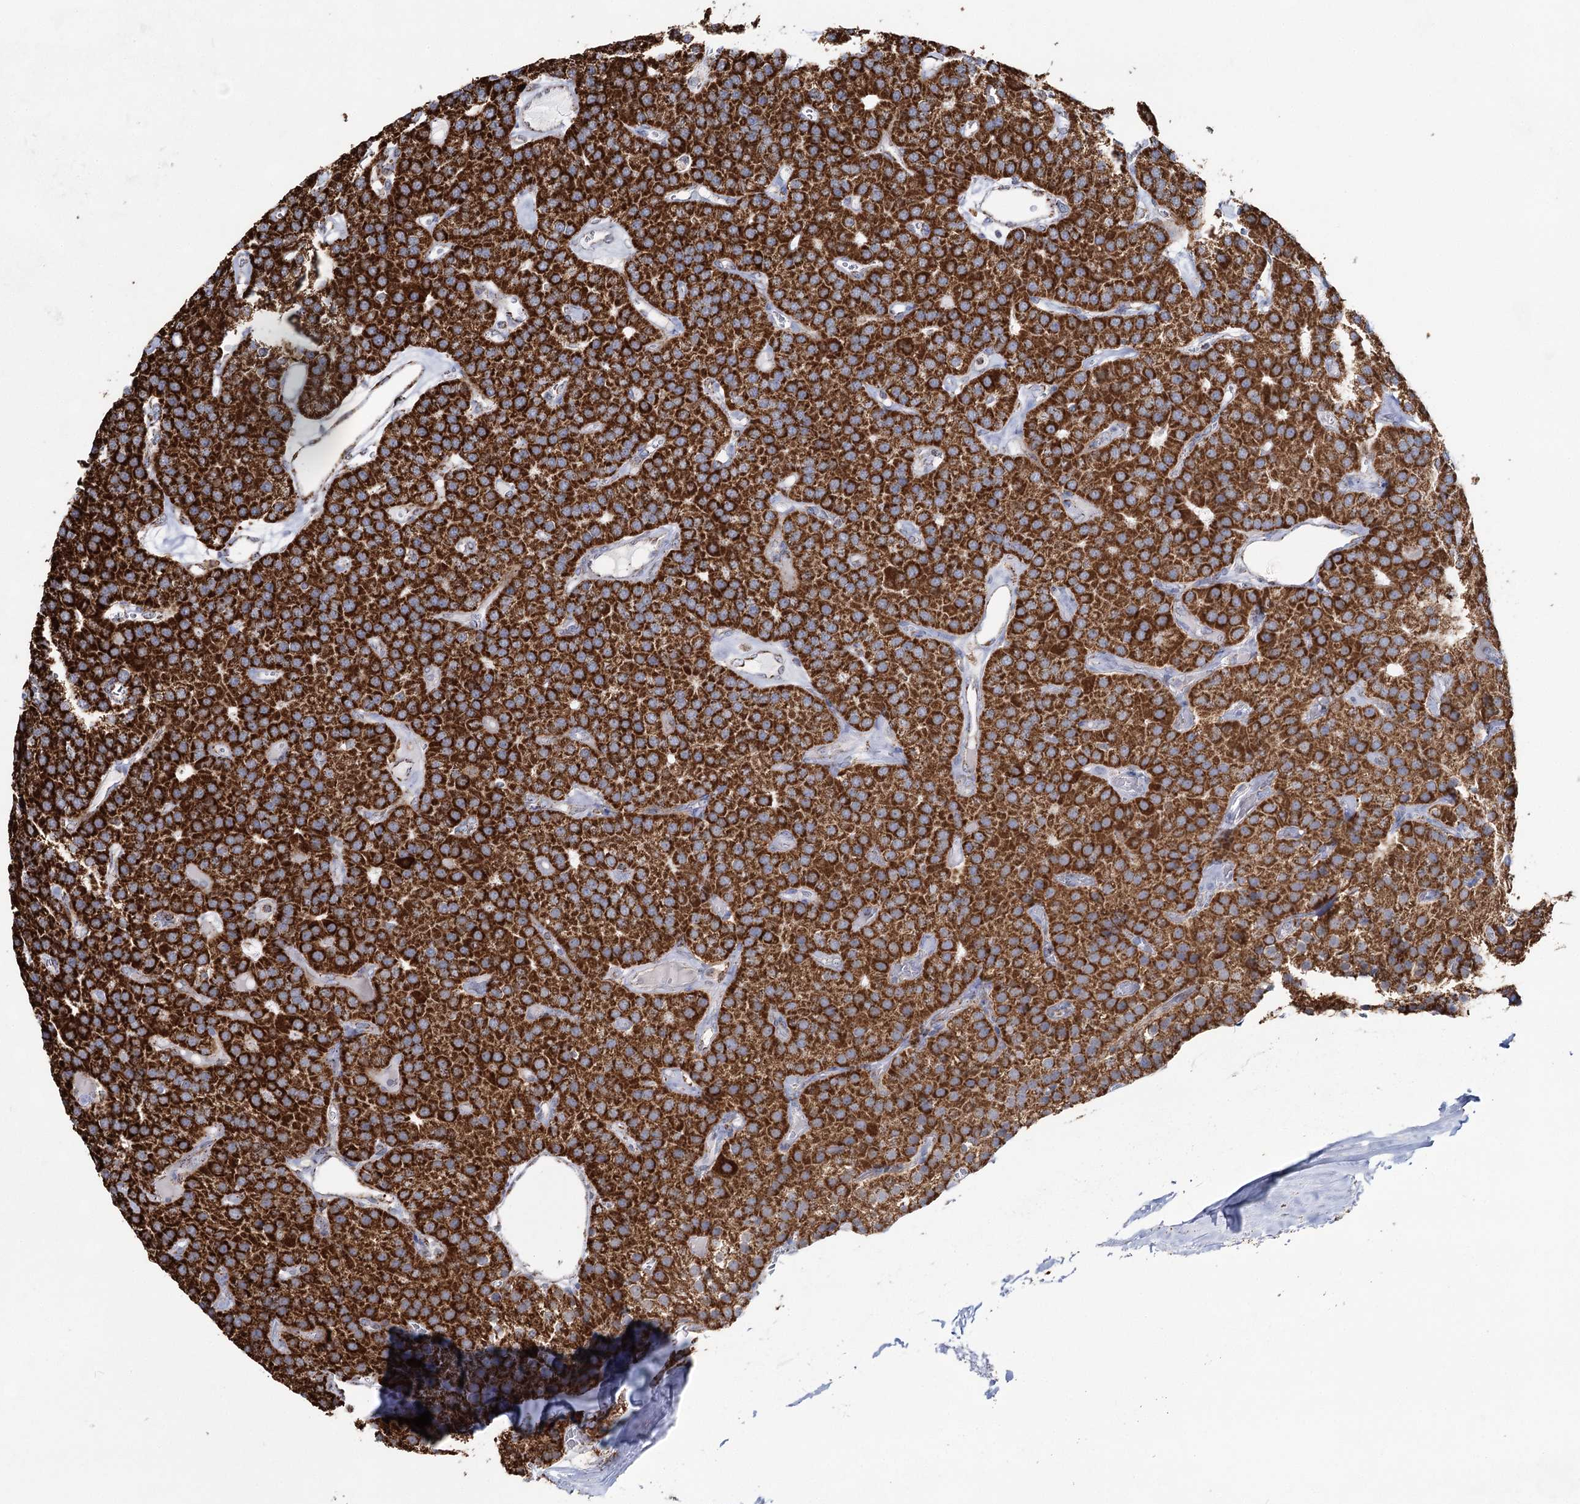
{"staining": {"intensity": "strong", "quantity": ">75%", "location": "cytoplasmic/membranous"}, "tissue": "parathyroid gland", "cell_type": "Glandular cells", "image_type": "normal", "snomed": [{"axis": "morphology", "description": "Normal tissue, NOS"}, {"axis": "morphology", "description": "Adenoma, NOS"}, {"axis": "topography", "description": "Parathyroid gland"}], "caption": "Brown immunohistochemical staining in unremarkable human parathyroid gland demonstrates strong cytoplasmic/membranous staining in about >75% of glandular cells.", "gene": "CWF19L1", "patient": {"sex": "female", "age": 86}}